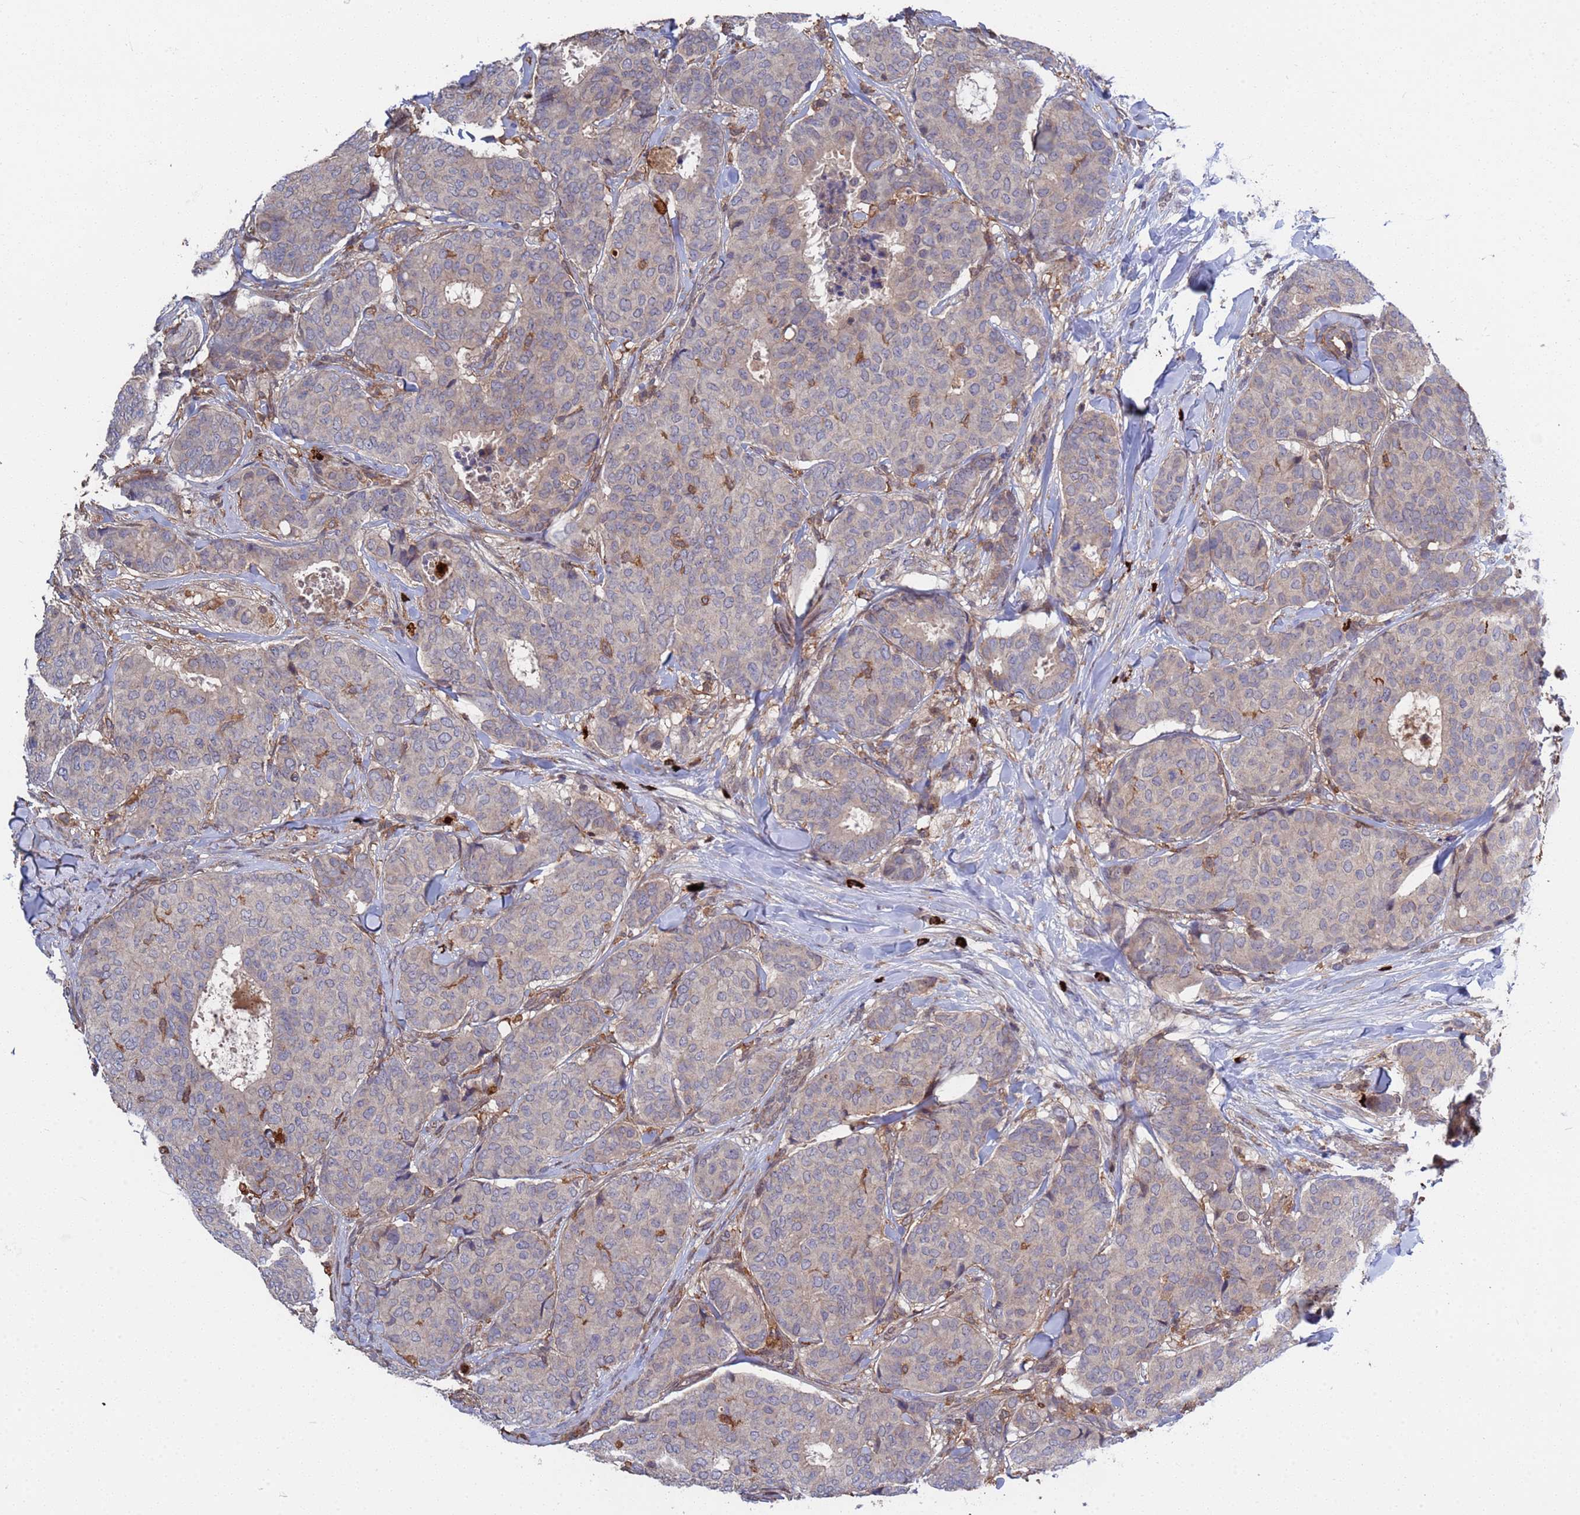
{"staining": {"intensity": "weak", "quantity": "<25%", "location": "cytoplasmic/membranous"}, "tissue": "breast cancer", "cell_type": "Tumor cells", "image_type": "cancer", "snomed": [{"axis": "morphology", "description": "Duct carcinoma"}, {"axis": "topography", "description": "Breast"}], "caption": "Human breast cancer stained for a protein using immunohistochemistry (IHC) displays no expression in tumor cells.", "gene": "TMBIM6", "patient": {"sex": "female", "age": 75}}